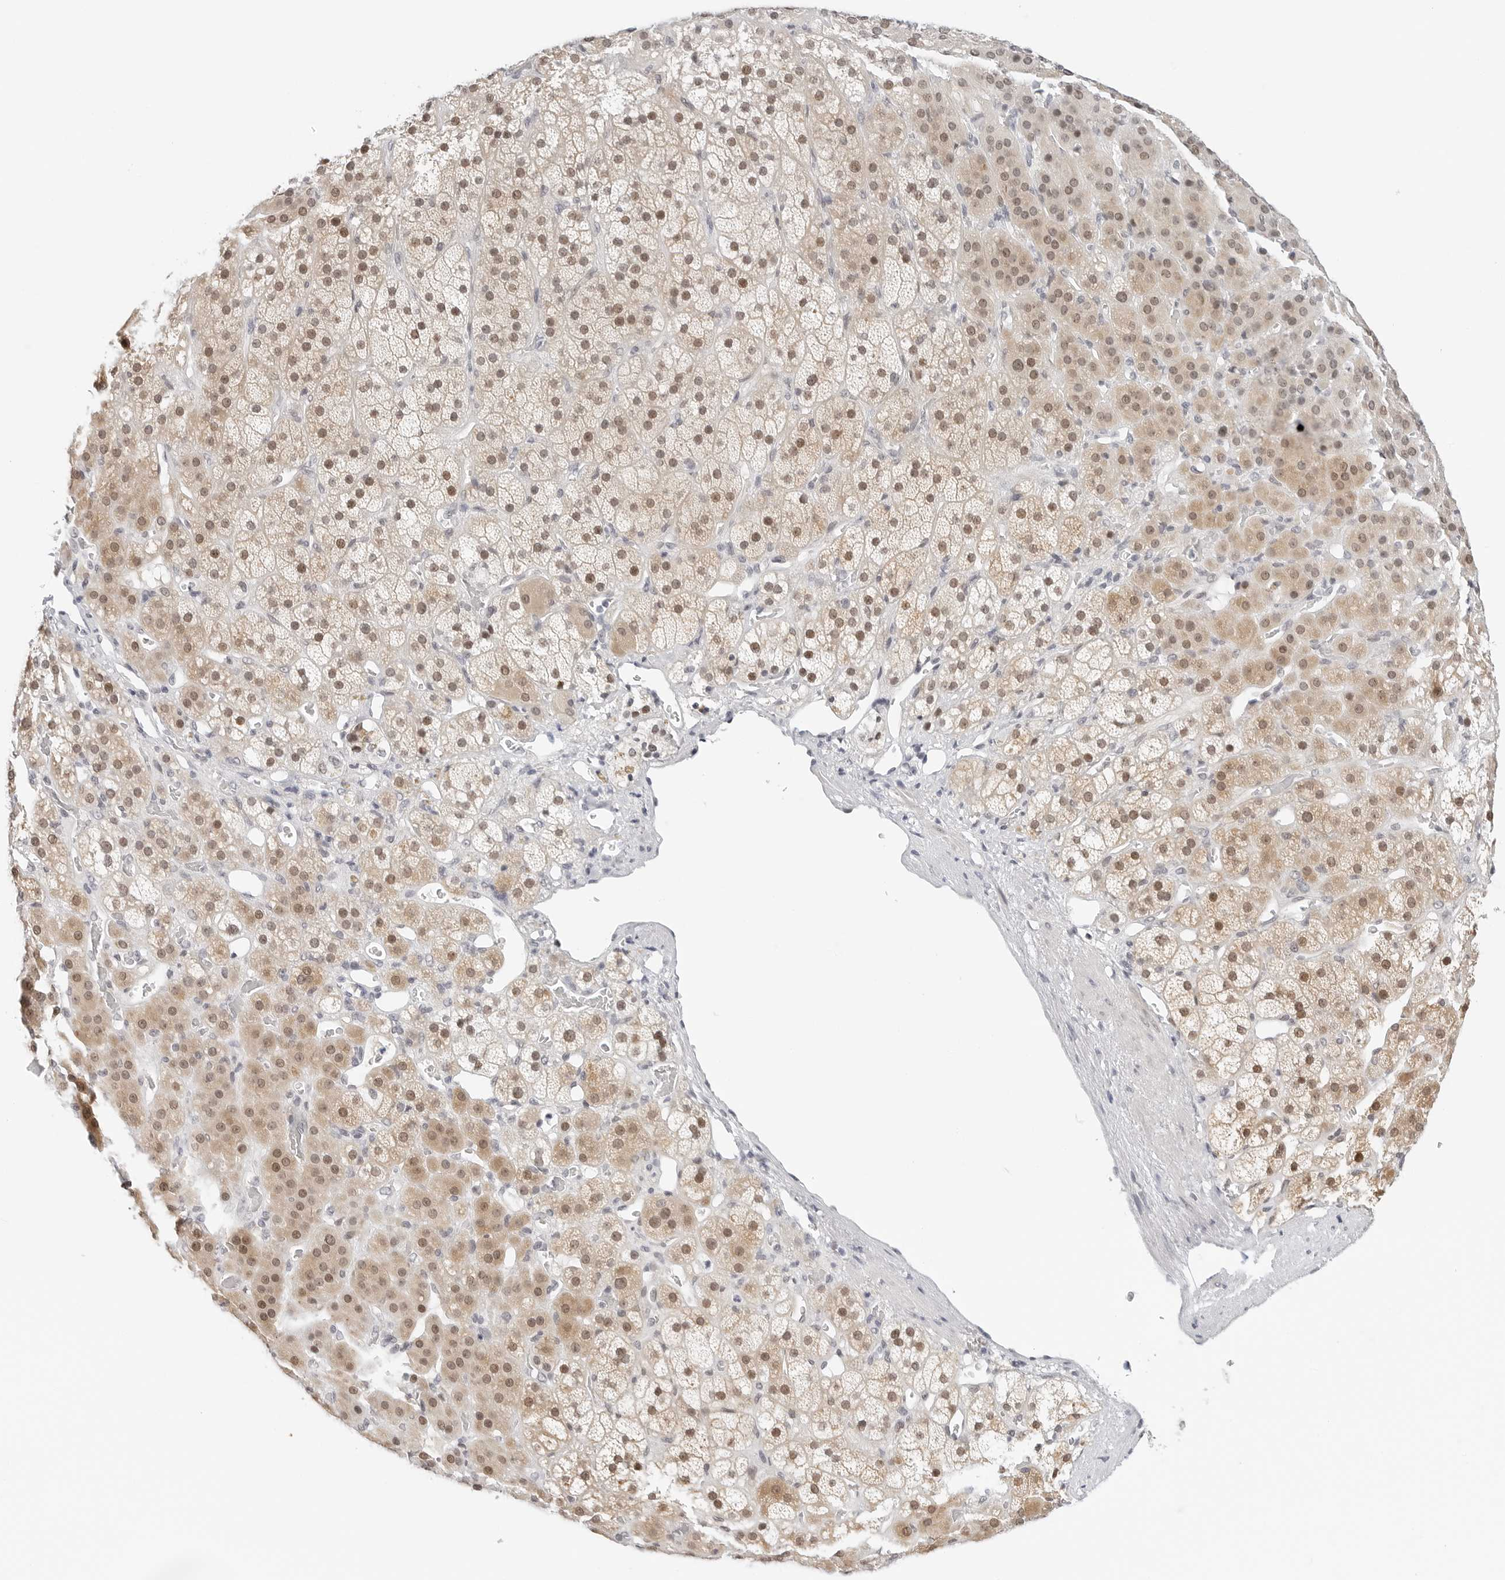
{"staining": {"intensity": "moderate", "quantity": ">75%", "location": "cytoplasmic/membranous,nuclear"}, "tissue": "adrenal gland", "cell_type": "Glandular cells", "image_type": "normal", "snomed": [{"axis": "morphology", "description": "Normal tissue, NOS"}, {"axis": "topography", "description": "Adrenal gland"}], "caption": "Immunohistochemistry (DAB (3,3'-diaminobenzidine)) staining of normal adrenal gland shows moderate cytoplasmic/membranous,nuclear protein expression in about >75% of glandular cells.", "gene": "TSEN2", "patient": {"sex": "male", "age": 57}}